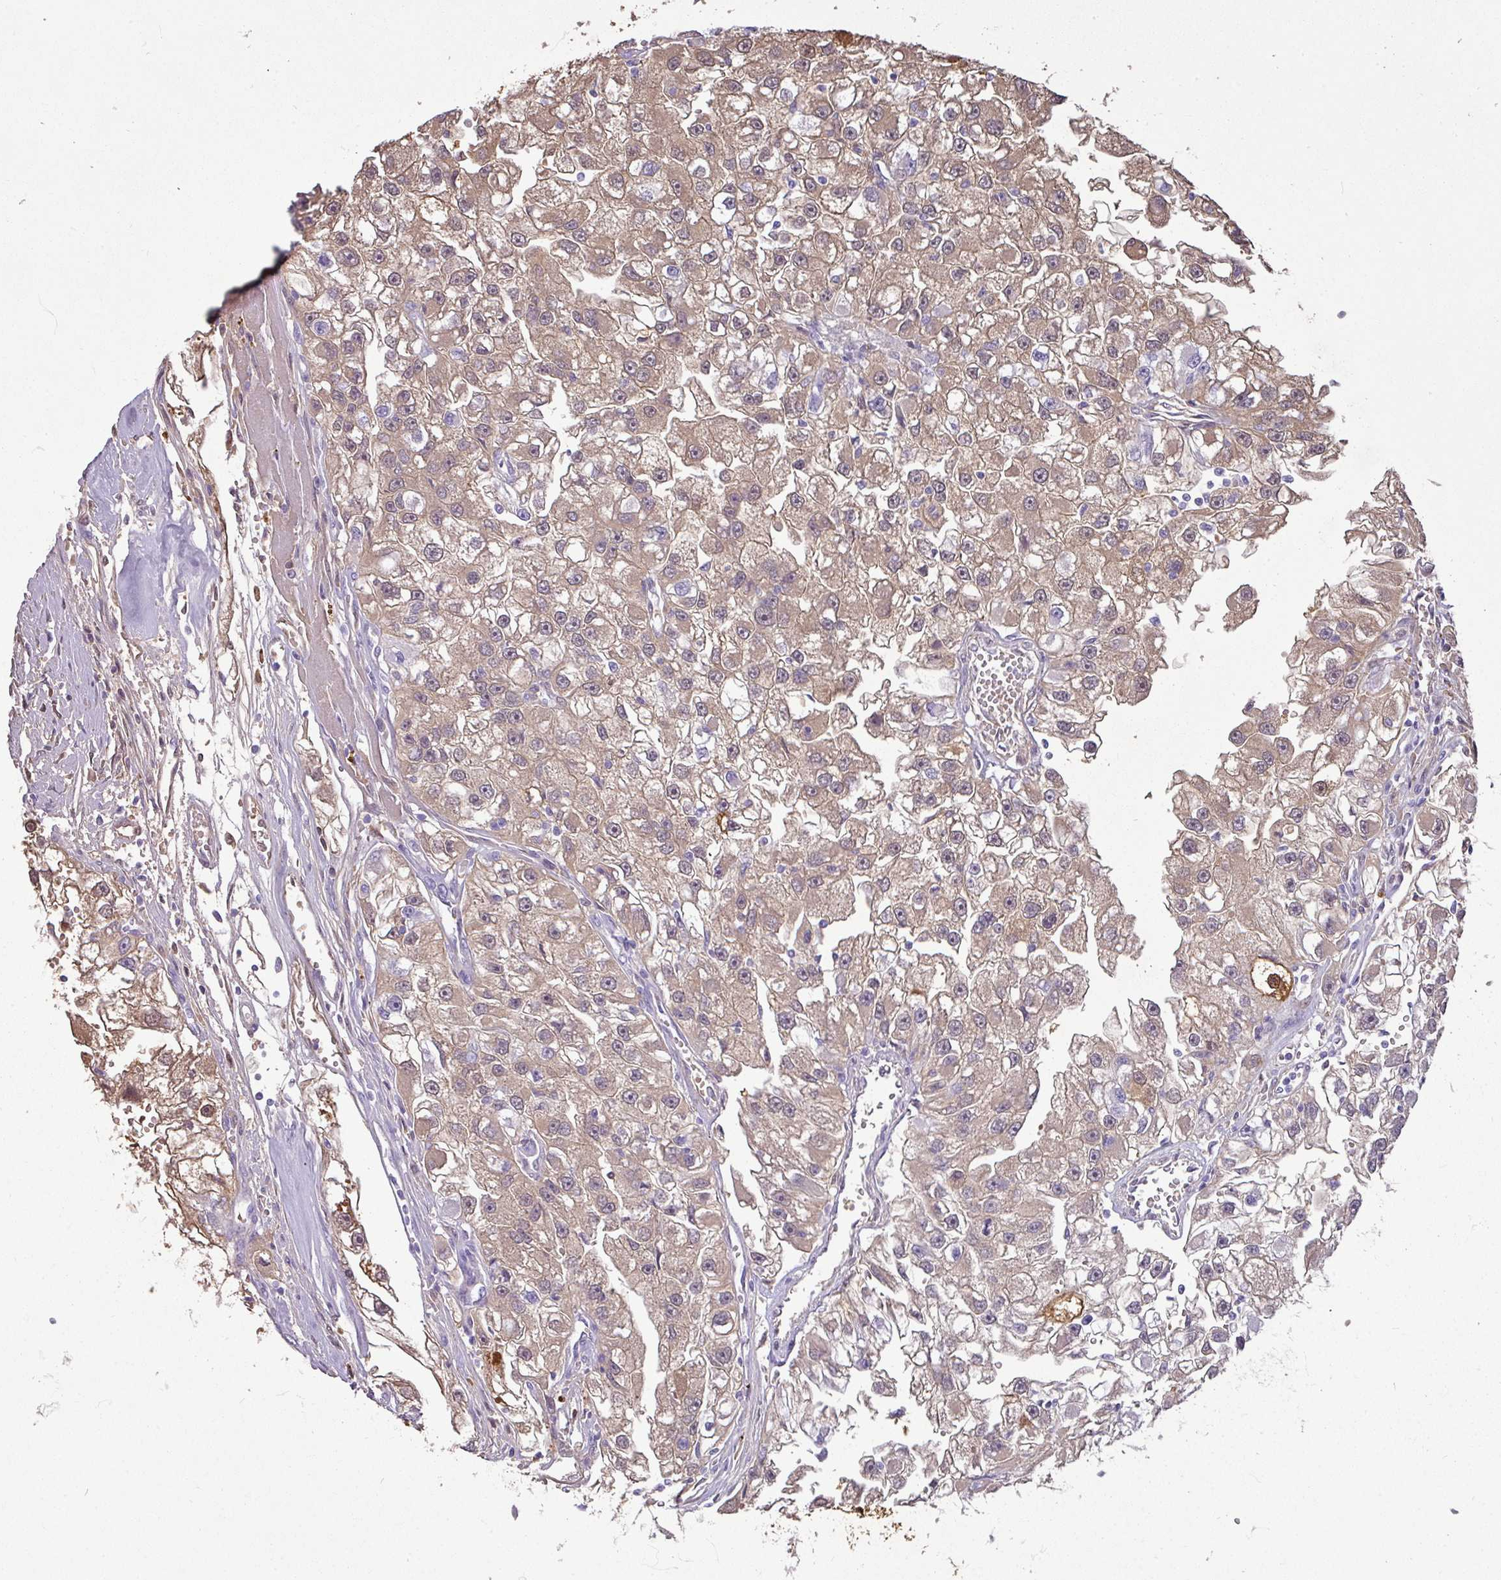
{"staining": {"intensity": "moderate", "quantity": "25%-75%", "location": "cytoplasmic/membranous,nuclear"}, "tissue": "renal cancer", "cell_type": "Tumor cells", "image_type": "cancer", "snomed": [{"axis": "morphology", "description": "Adenocarcinoma, NOS"}, {"axis": "topography", "description": "Kidney"}], "caption": "Adenocarcinoma (renal) stained with a protein marker shows moderate staining in tumor cells.", "gene": "GSTA3", "patient": {"sex": "male", "age": 63}}